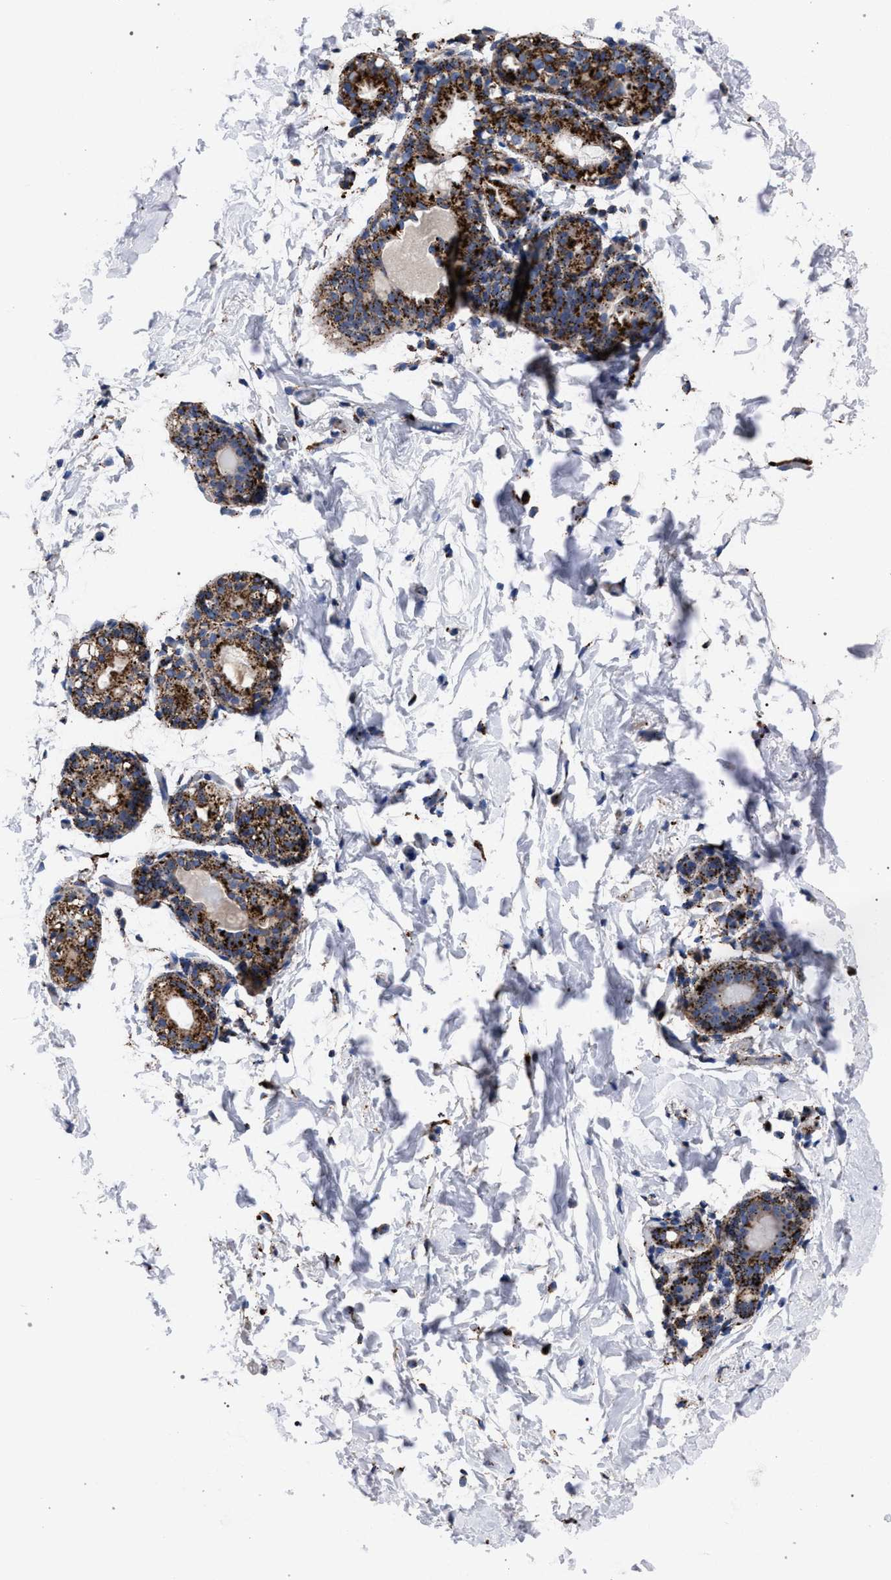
{"staining": {"intensity": "negative", "quantity": "none", "location": "none"}, "tissue": "breast", "cell_type": "Adipocytes", "image_type": "normal", "snomed": [{"axis": "morphology", "description": "Normal tissue, NOS"}, {"axis": "topography", "description": "Breast"}], "caption": "IHC image of normal breast stained for a protein (brown), which demonstrates no staining in adipocytes. (Stains: DAB (3,3'-diaminobenzidine) immunohistochemistry with hematoxylin counter stain, Microscopy: brightfield microscopy at high magnification).", "gene": "PPT1", "patient": {"sex": "female", "age": 62}}